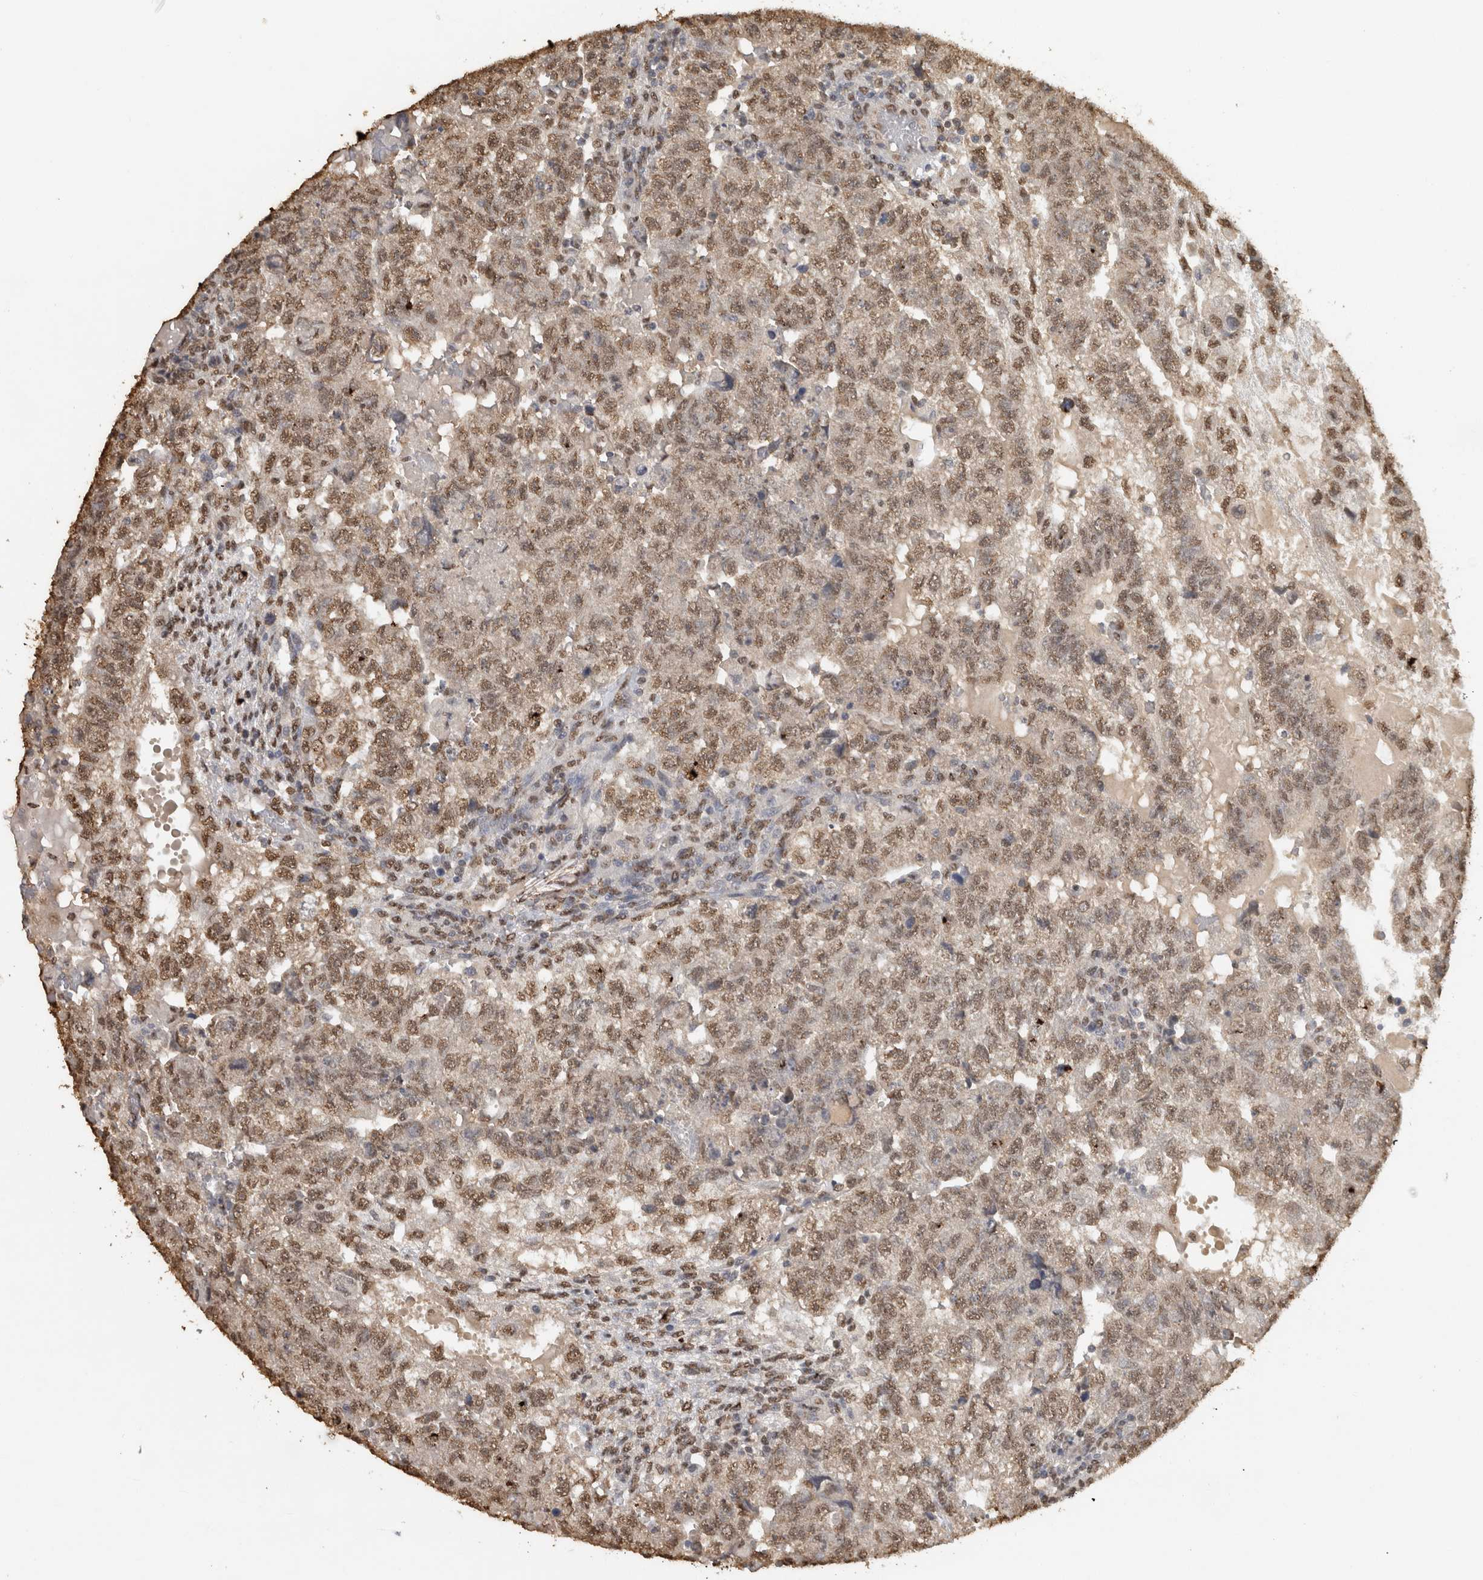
{"staining": {"intensity": "moderate", "quantity": ">75%", "location": "nuclear"}, "tissue": "testis cancer", "cell_type": "Tumor cells", "image_type": "cancer", "snomed": [{"axis": "morphology", "description": "Carcinoma, Embryonal, NOS"}, {"axis": "topography", "description": "Testis"}], "caption": "A micrograph of human testis embryonal carcinoma stained for a protein shows moderate nuclear brown staining in tumor cells.", "gene": "HAND2", "patient": {"sex": "male", "age": 36}}